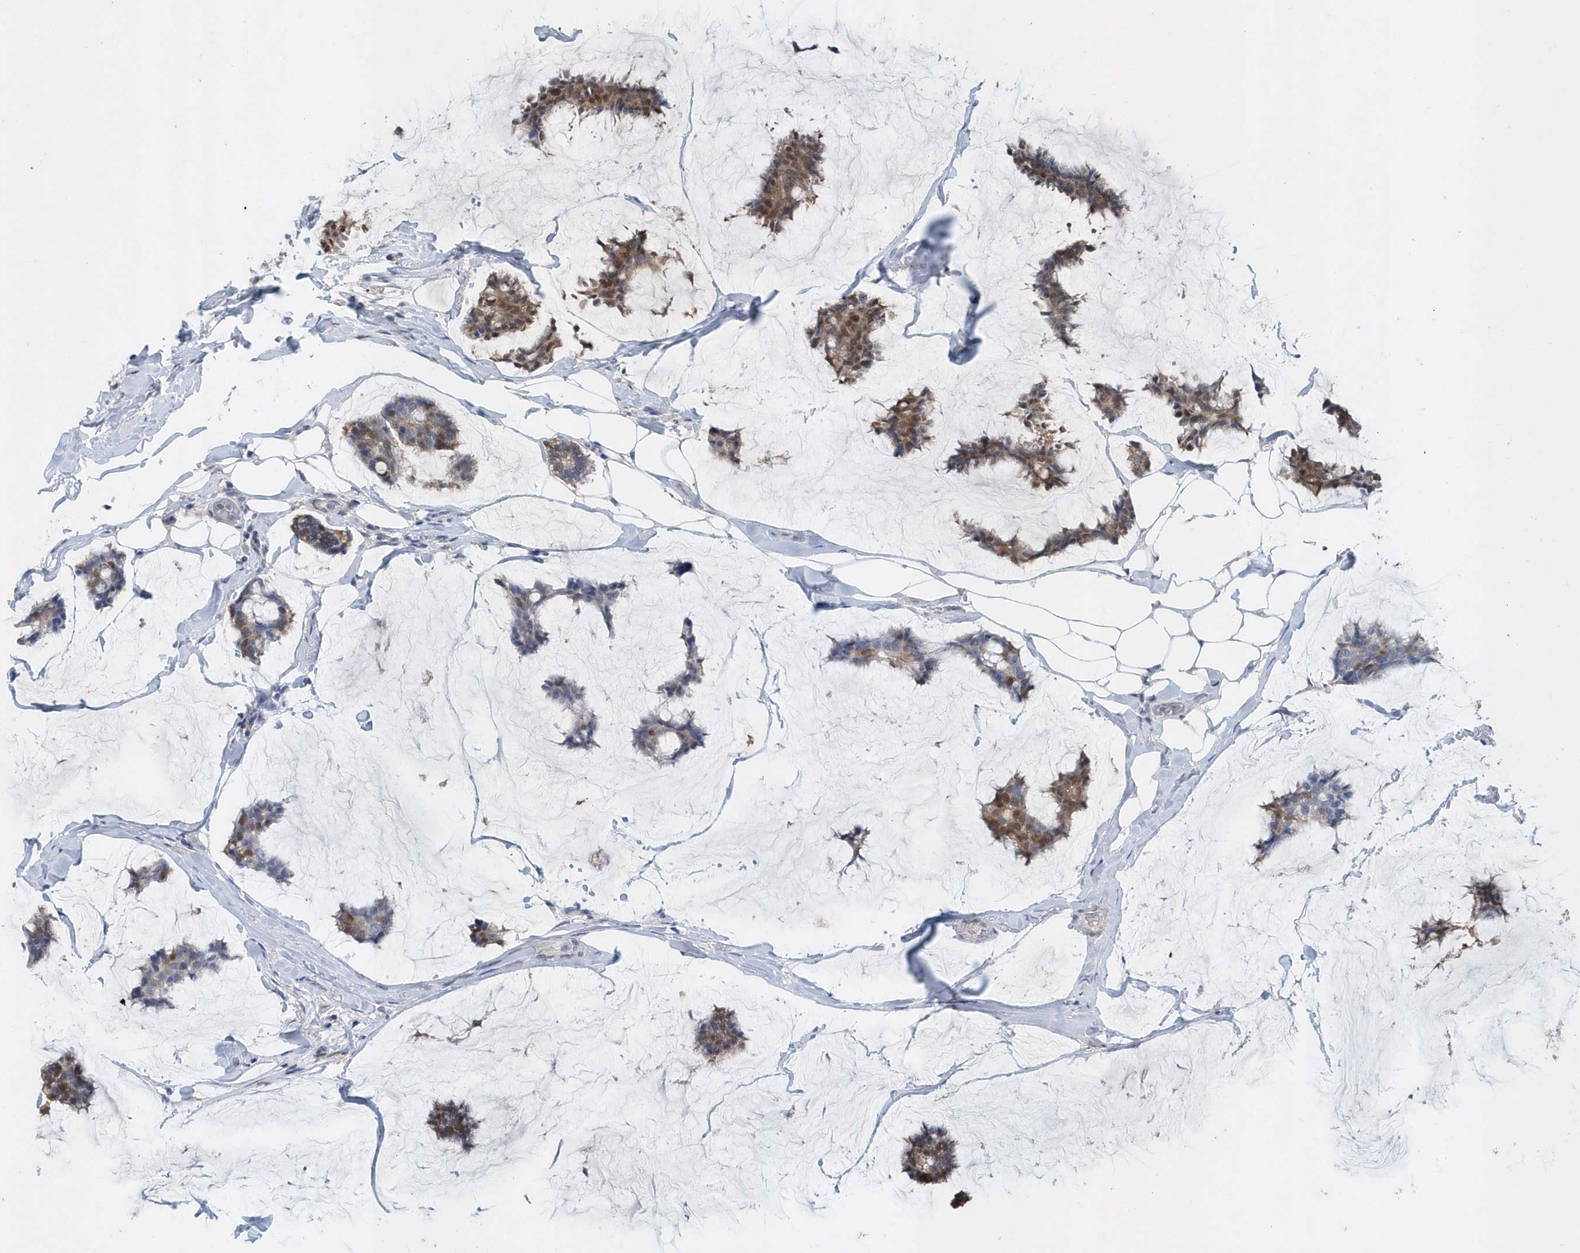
{"staining": {"intensity": "moderate", "quantity": "25%-75%", "location": "cytoplasmic/membranous"}, "tissue": "breast cancer", "cell_type": "Tumor cells", "image_type": "cancer", "snomed": [{"axis": "morphology", "description": "Duct carcinoma"}, {"axis": "topography", "description": "Breast"}], "caption": "DAB immunohistochemical staining of human breast infiltrating ductal carcinoma reveals moderate cytoplasmic/membranous protein expression in approximately 25%-75% of tumor cells.", "gene": "PFN2", "patient": {"sex": "female", "age": 93}}